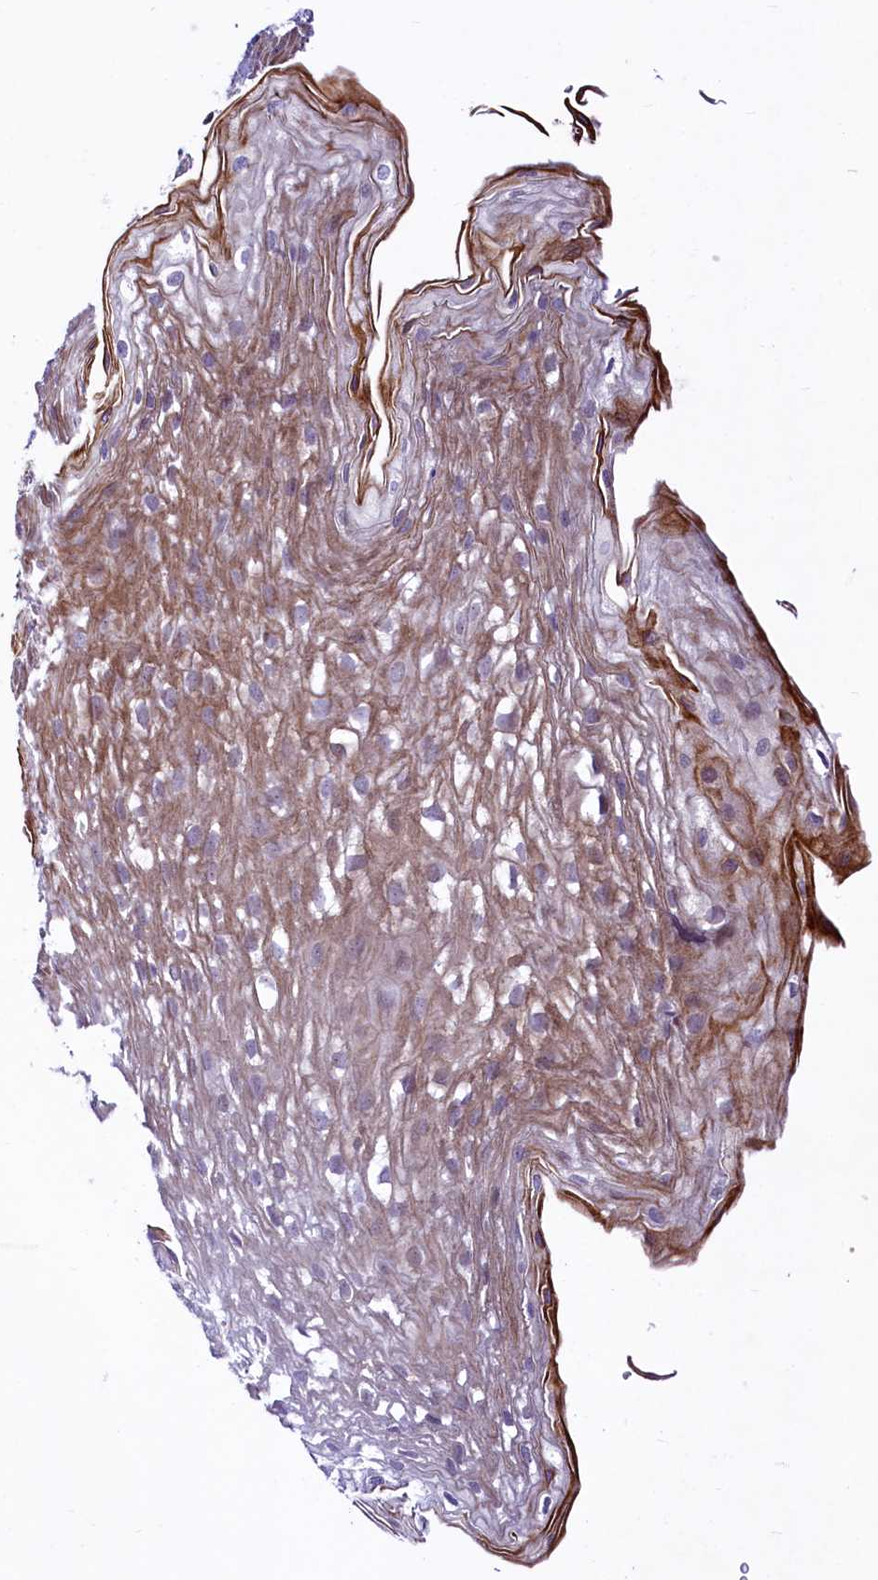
{"staining": {"intensity": "moderate", "quantity": "25%-75%", "location": "cytoplasmic/membranous,nuclear"}, "tissue": "esophagus", "cell_type": "Squamous epithelial cells", "image_type": "normal", "snomed": [{"axis": "morphology", "description": "Normal tissue, NOS"}, {"axis": "topography", "description": "Esophagus"}], "caption": "A histopathology image of esophagus stained for a protein demonstrates moderate cytoplasmic/membranous,nuclear brown staining in squamous epithelial cells.", "gene": "LEUTX", "patient": {"sex": "female", "age": 66}}